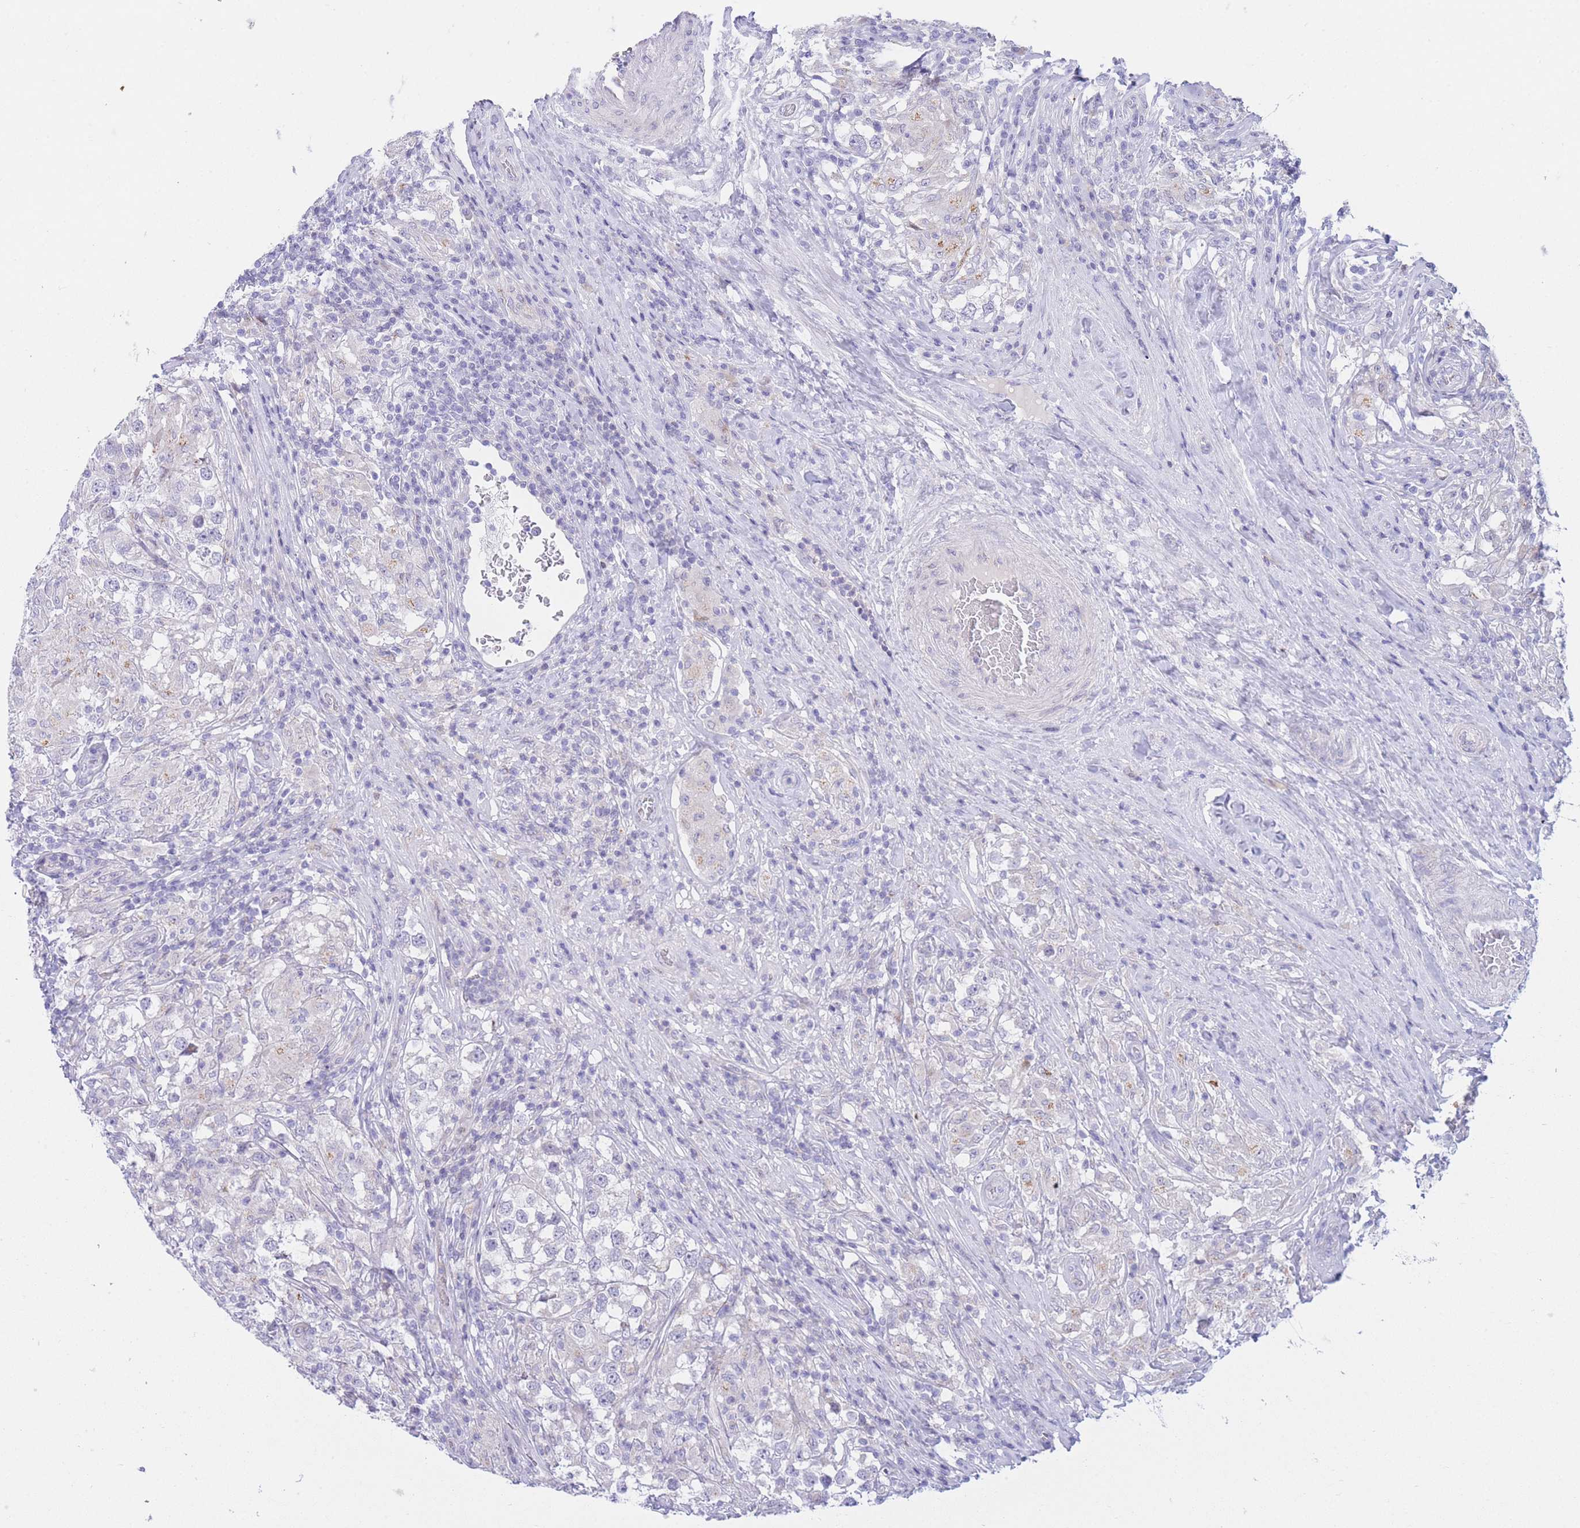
{"staining": {"intensity": "negative", "quantity": "none", "location": "none"}, "tissue": "testis cancer", "cell_type": "Tumor cells", "image_type": "cancer", "snomed": [{"axis": "morphology", "description": "Seminoma, NOS"}, {"axis": "topography", "description": "Testis"}], "caption": "The photomicrograph reveals no staining of tumor cells in testis seminoma.", "gene": "RPL39L", "patient": {"sex": "male", "age": 46}}